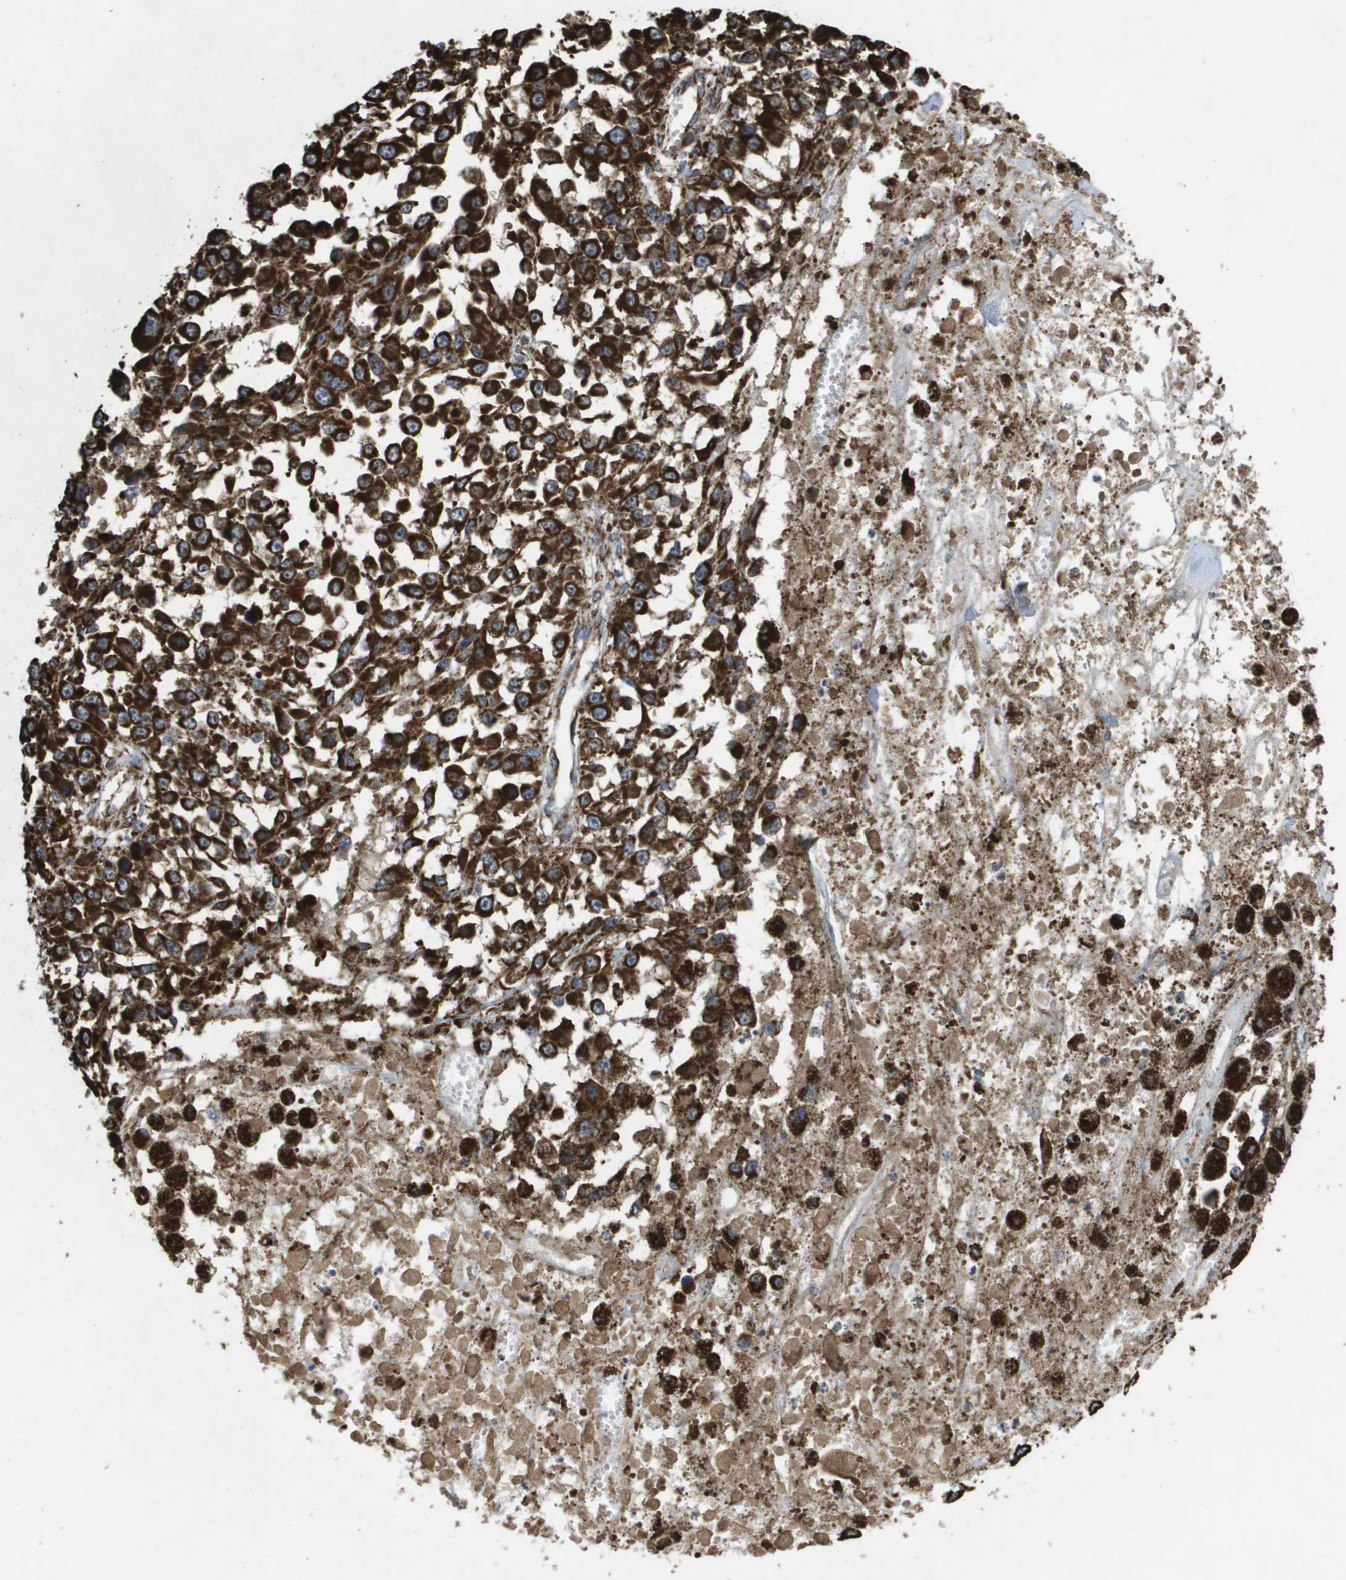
{"staining": {"intensity": "strong", "quantity": ">75%", "location": "cytoplasmic/membranous"}, "tissue": "melanoma", "cell_type": "Tumor cells", "image_type": "cancer", "snomed": [{"axis": "morphology", "description": "Malignant melanoma, Metastatic site"}, {"axis": "topography", "description": "Lymph node"}], "caption": "Immunohistochemical staining of human melanoma demonstrates high levels of strong cytoplasmic/membranous protein positivity in approximately >75% of tumor cells.", "gene": "HSPE1", "patient": {"sex": "male", "age": 59}}